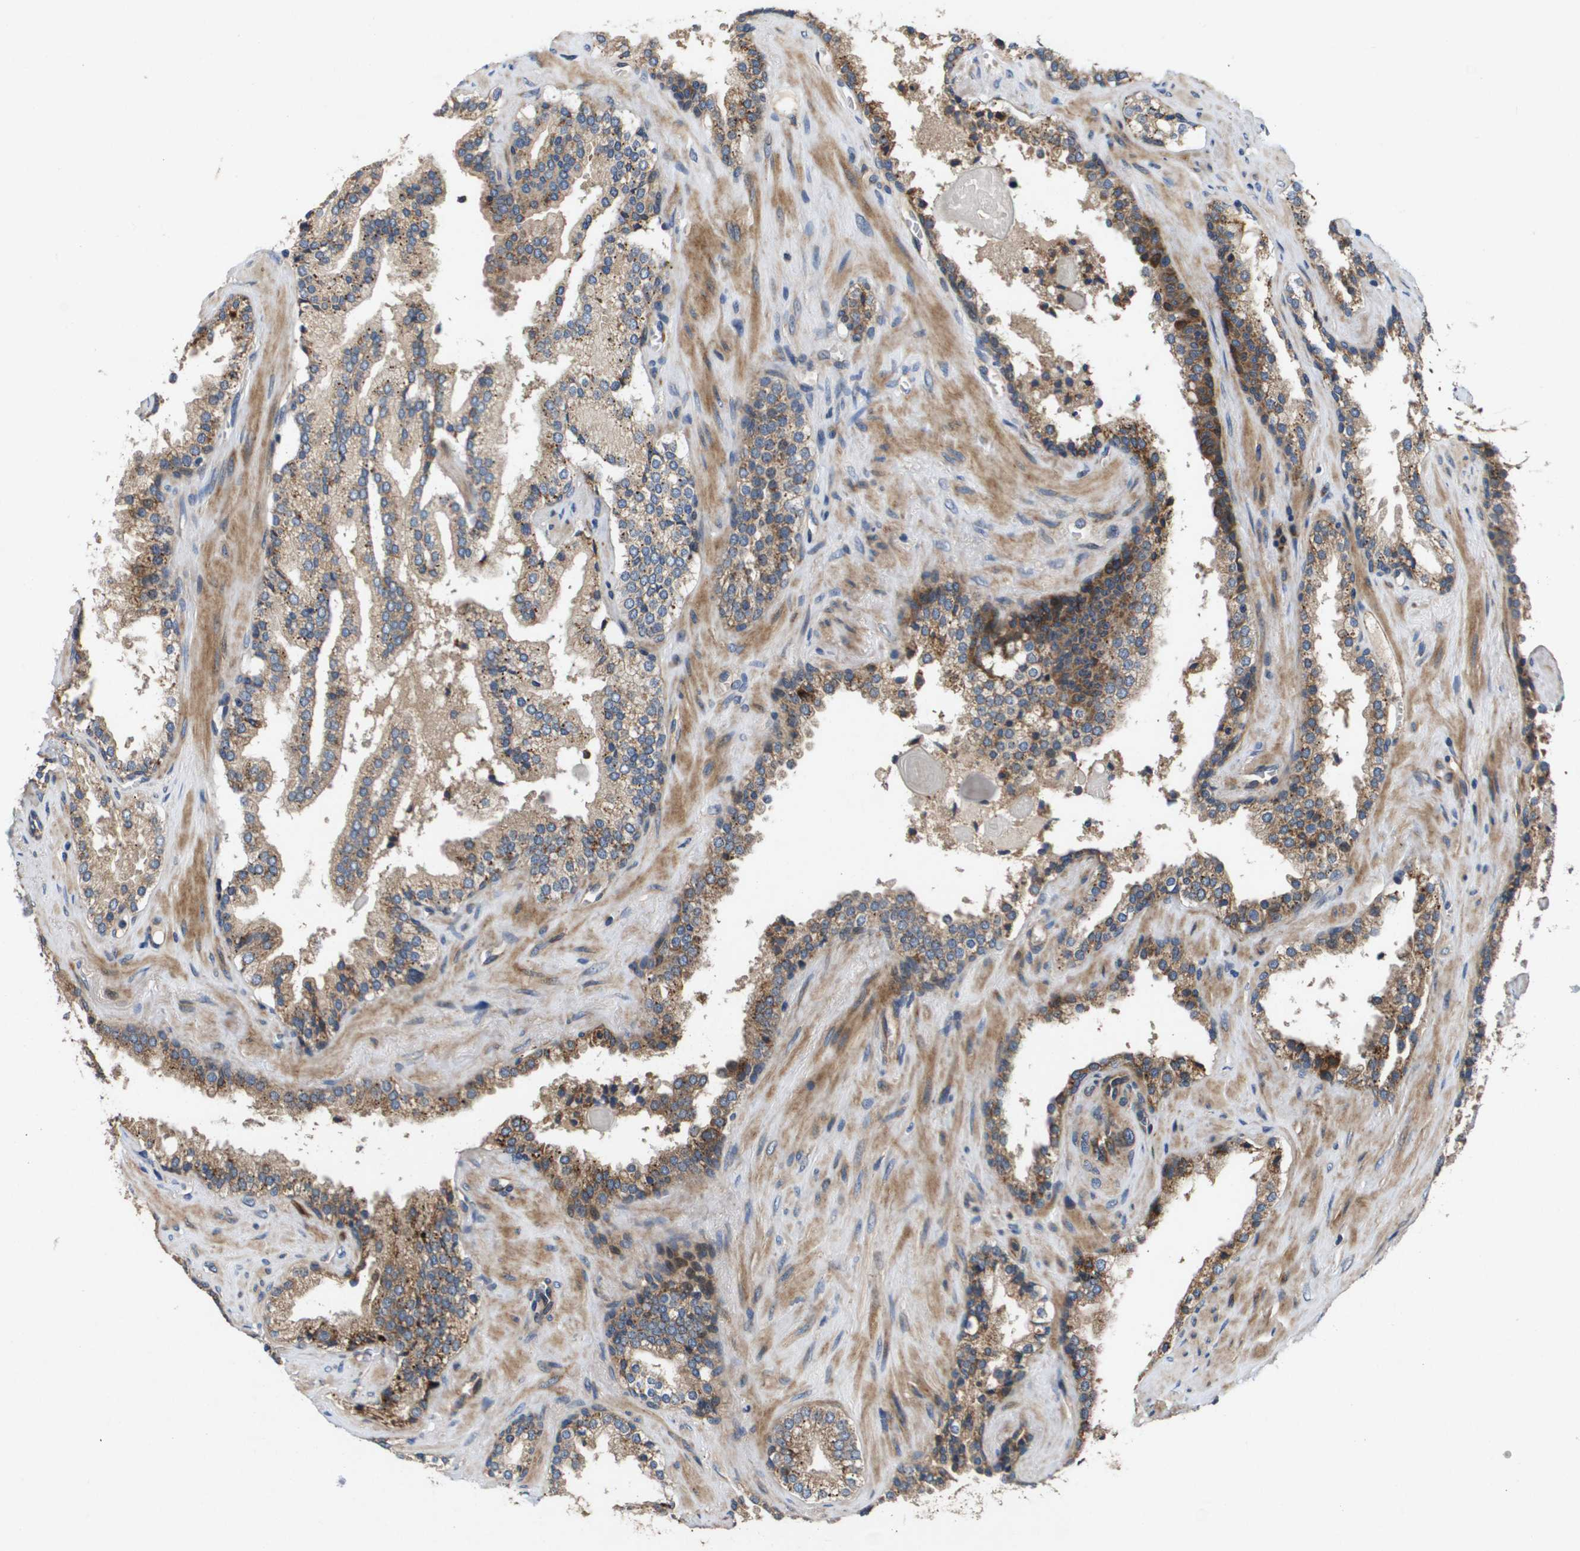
{"staining": {"intensity": "moderate", "quantity": ">75%", "location": "cytoplasmic/membranous"}, "tissue": "prostate cancer", "cell_type": "Tumor cells", "image_type": "cancer", "snomed": [{"axis": "morphology", "description": "Adenocarcinoma, High grade"}, {"axis": "topography", "description": "Prostate"}], "caption": "Protein expression analysis of high-grade adenocarcinoma (prostate) shows moderate cytoplasmic/membranous staining in about >75% of tumor cells. (DAB IHC with brightfield microscopy, high magnification).", "gene": "ENTPD2", "patient": {"sex": "male", "age": 71}}